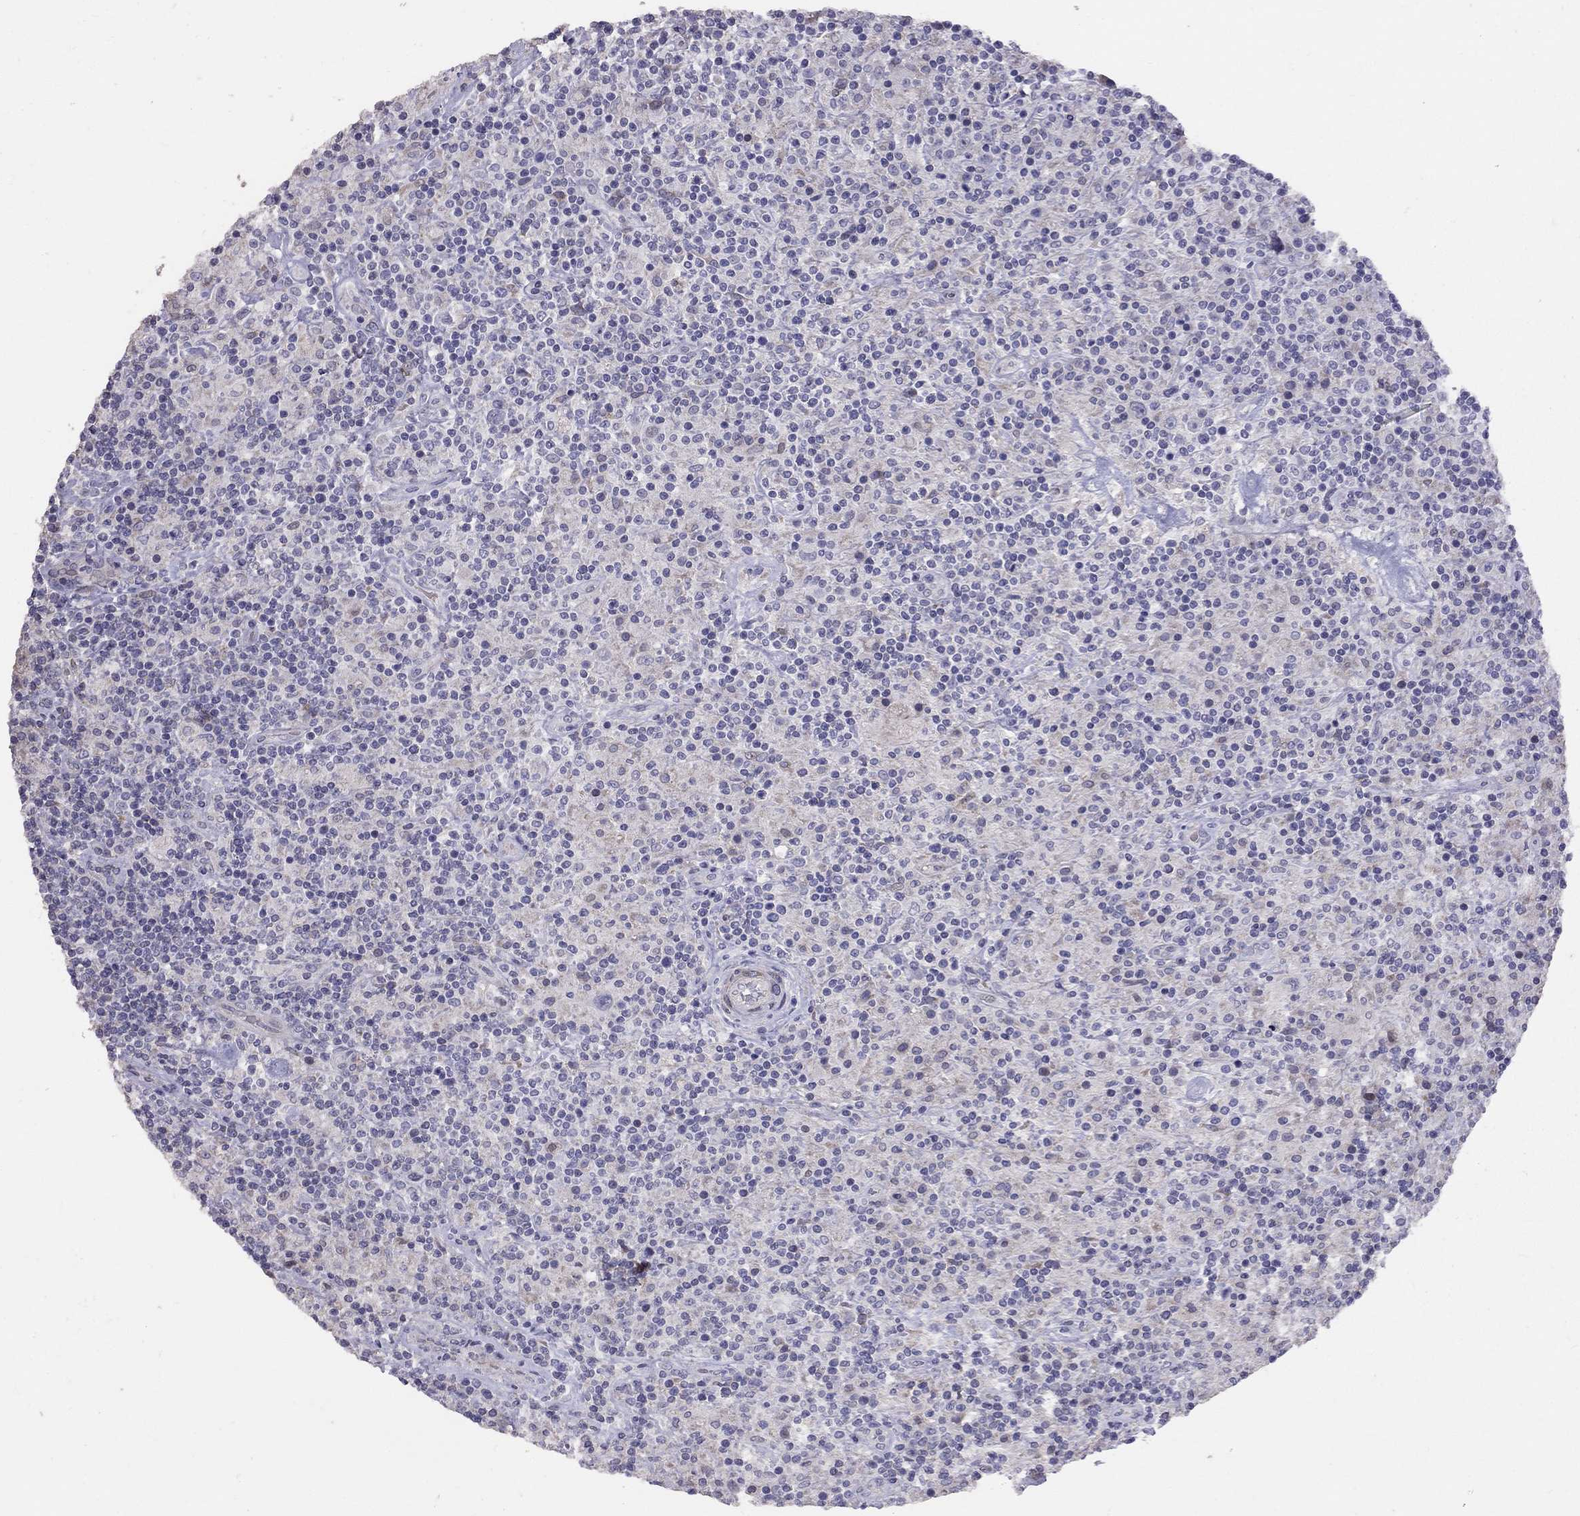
{"staining": {"intensity": "negative", "quantity": "none", "location": "none"}, "tissue": "lymphoma", "cell_type": "Tumor cells", "image_type": "cancer", "snomed": [{"axis": "morphology", "description": "Hodgkin's disease, NOS"}, {"axis": "topography", "description": "Lymph node"}], "caption": "The histopathology image demonstrates no significant positivity in tumor cells of Hodgkin's disease.", "gene": "SYTL2", "patient": {"sex": "male", "age": 70}}